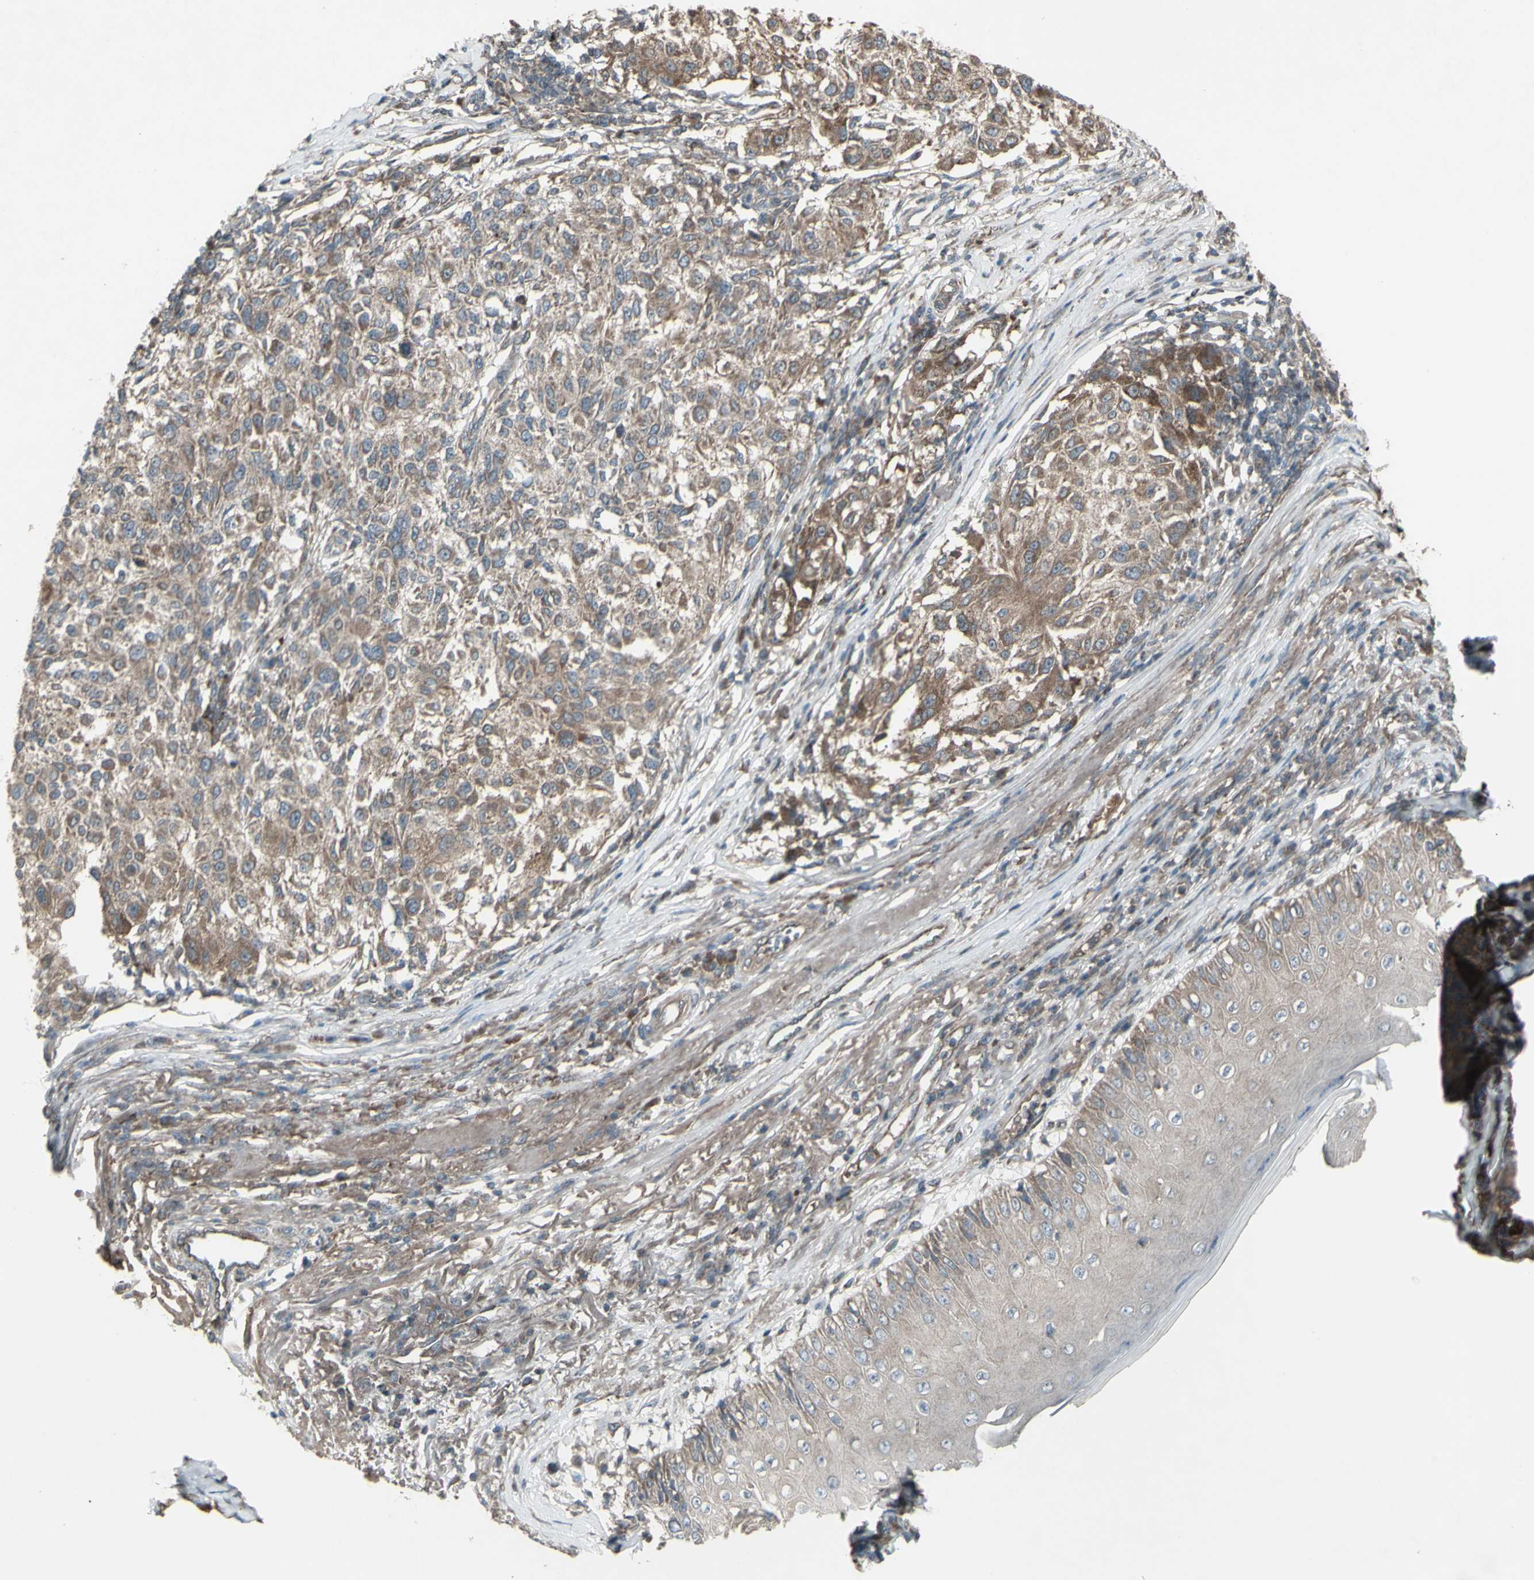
{"staining": {"intensity": "moderate", "quantity": ">75%", "location": "cytoplasmic/membranous"}, "tissue": "melanoma", "cell_type": "Tumor cells", "image_type": "cancer", "snomed": [{"axis": "morphology", "description": "Necrosis, NOS"}, {"axis": "morphology", "description": "Malignant melanoma, NOS"}, {"axis": "topography", "description": "Skin"}], "caption": "IHC photomicrograph of neoplastic tissue: melanoma stained using IHC demonstrates medium levels of moderate protein expression localized specifically in the cytoplasmic/membranous of tumor cells, appearing as a cytoplasmic/membranous brown color.", "gene": "SHC1", "patient": {"sex": "female", "age": 87}}